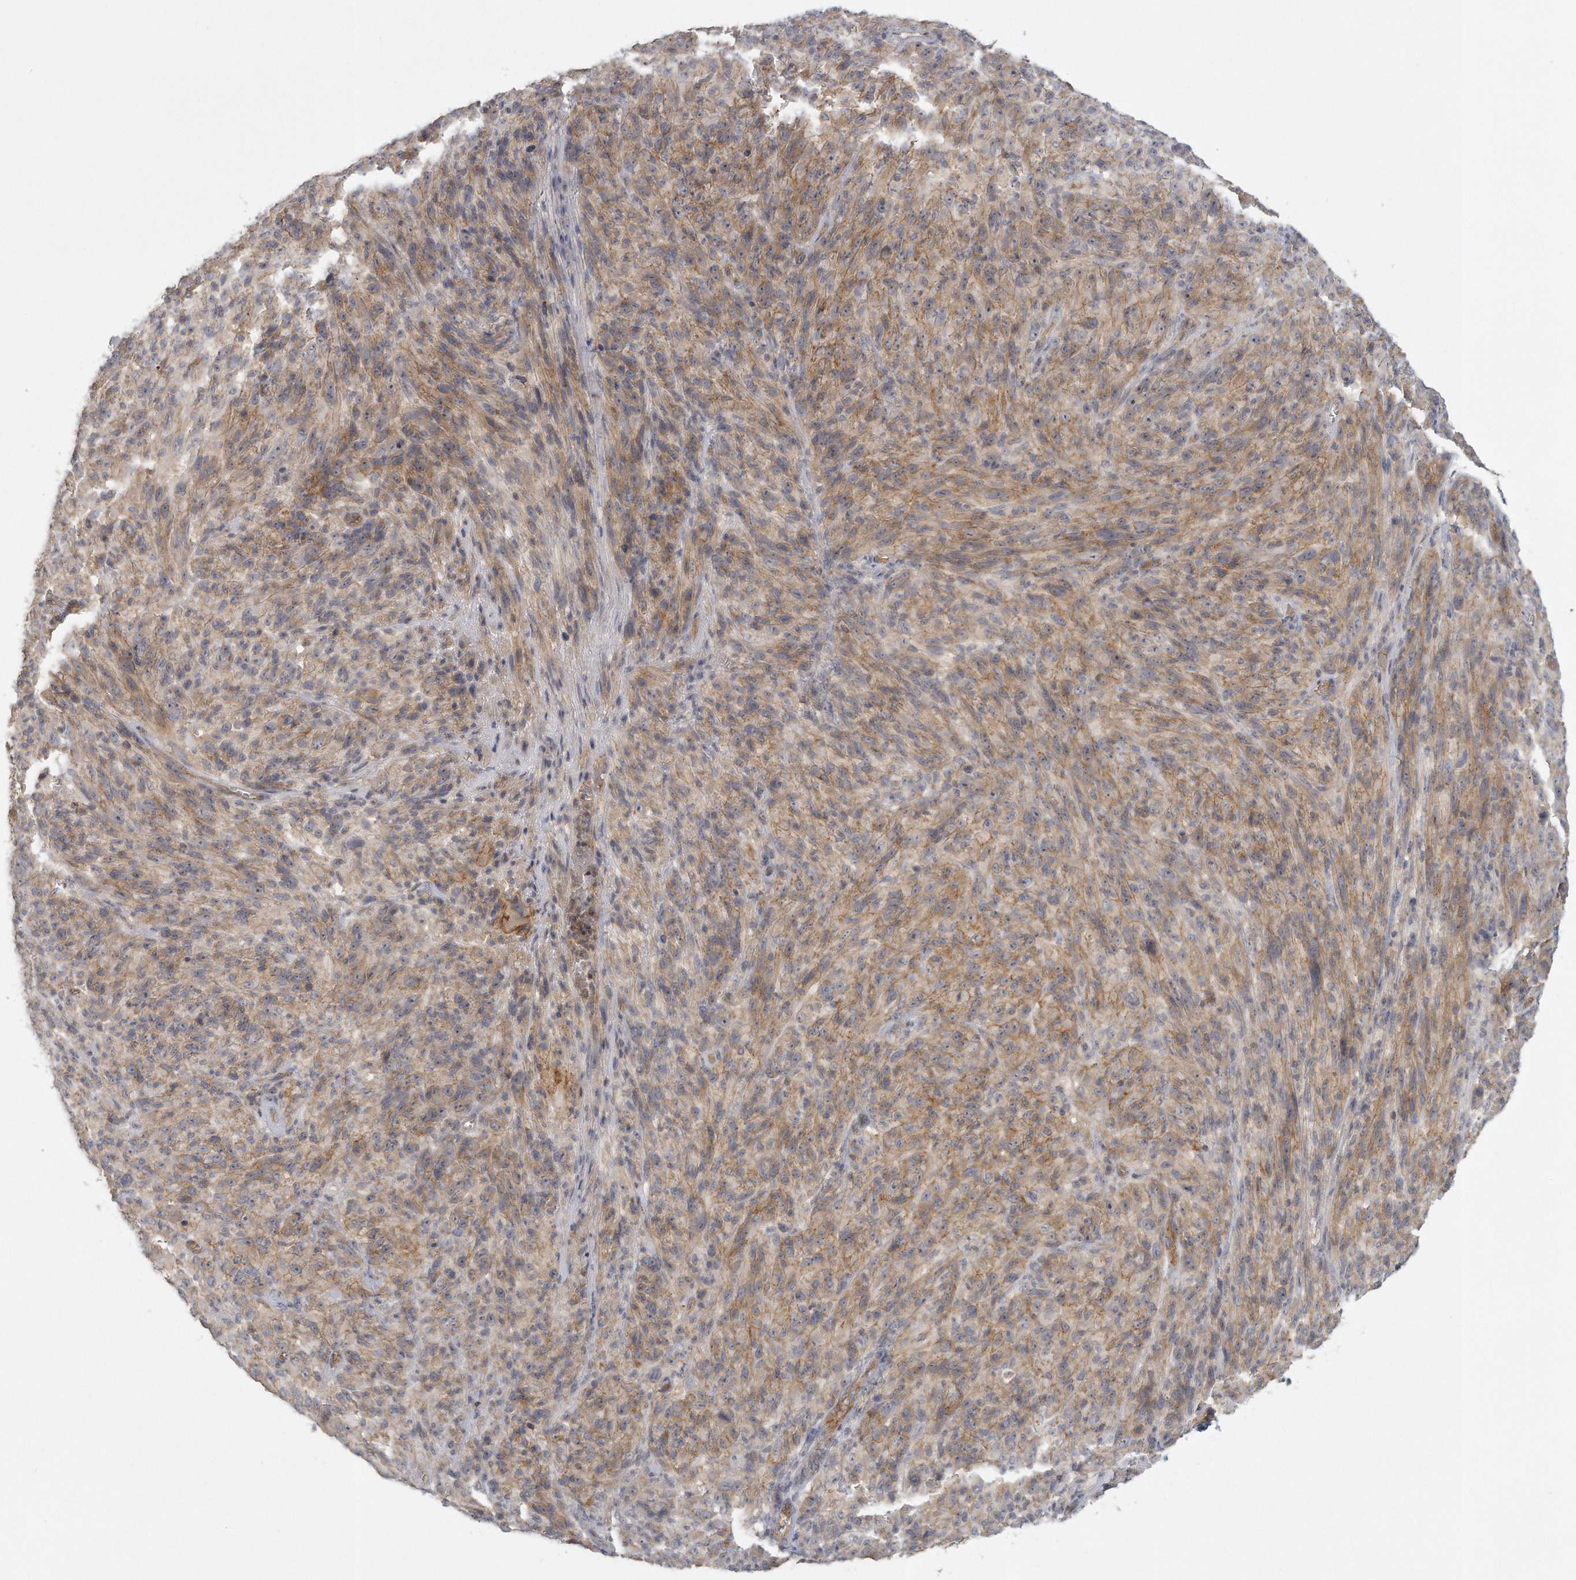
{"staining": {"intensity": "weak", "quantity": ">75%", "location": "cytoplasmic/membranous"}, "tissue": "melanoma", "cell_type": "Tumor cells", "image_type": "cancer", "snomed": [{"axis": "morphology", "description": "Malignant melanoma, NOS"}, {"axis": "topography", "description": "Skin of head"}], "caption": "A histopathology image showing weak cytoplasmic/membranous staining in approximately >75% of tumor cells in malignant melanoma, as visualized by brown immunohistochemical staining.", "gene": "MTERF4", "patient": {"sex": "male", "age": 96}}